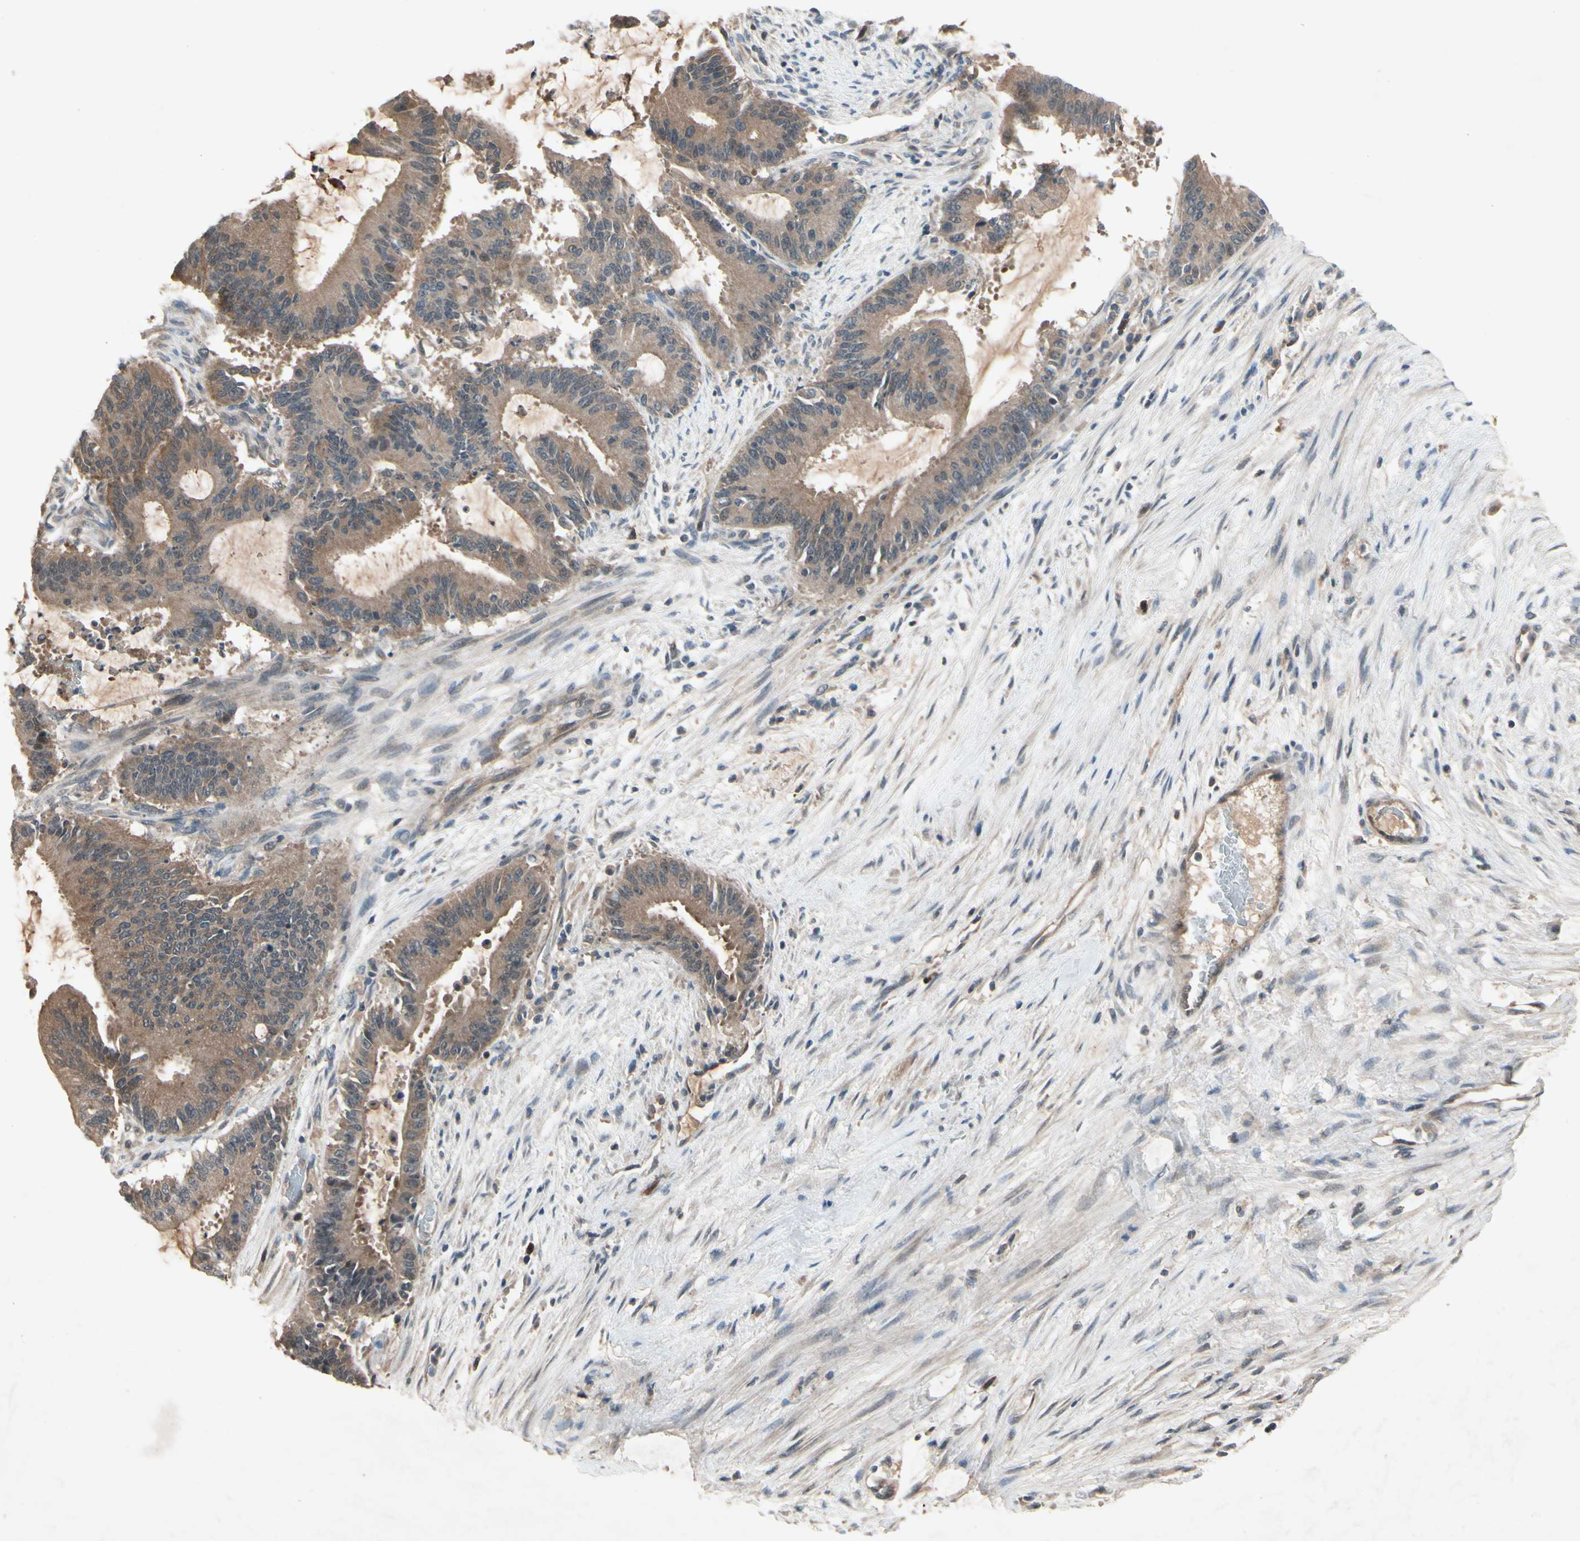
{"staining": {"intensity": "moderate", "quantity": ">75%", "location": "cytoplasmic/membranous"}, "tissue": "liver cancer", "cell_type": "Tumor cells", "image_type": "cancer", "snomed": [{"axis": "morphology", "description": "Cholangiocarcinoma"}, {"axis": "topography", "description": "Liver"}], "caption": "Immunohistochemistry image of neoplastic tissue: human liver cancer stained using immunohistochemistry reveals medium levels of moderate protein expression localized specifically in the cytoplasmic/membranous of tumor cells, appearing as a cytoplasmic/membranous brown color.", "gene": "NSF", "patient": {"sex": "female", "age": 73}}